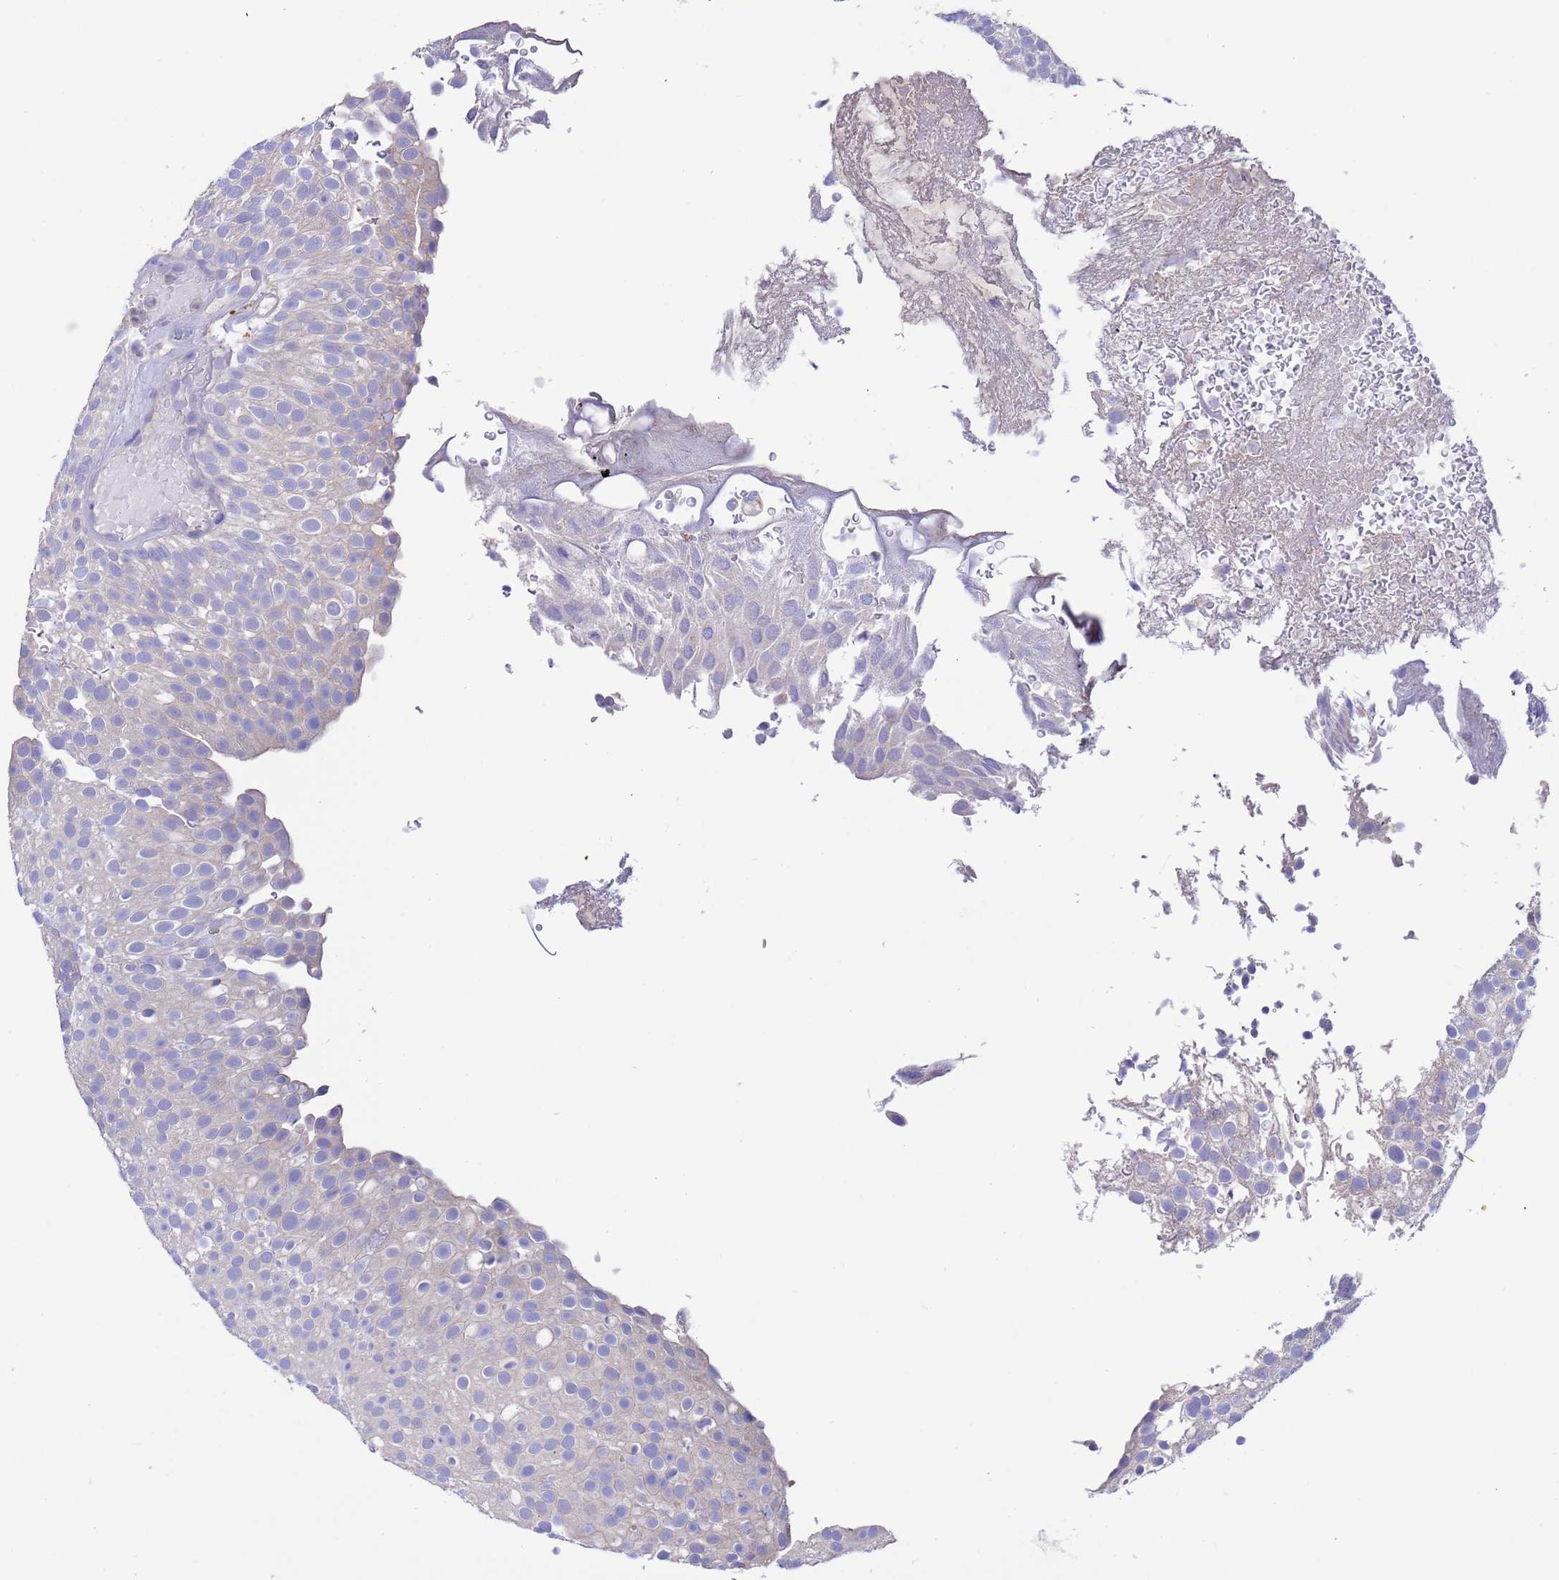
{"staining": {"intensity": "negative", "quantity": "none", "location": "none"}, "tissue": "urothelial cancer", "cell_type": "Tumor cells", "image_type": "cancer", "snomed": [{"axis": "morphology", "description": "Urothelial carcinoma, Low grade"}, {"axis": "topography", "description": "Urinary bladder"}], "caption": "There is no significant expression in tumor cells of urothelial cancer.", "gene": "SRL", "patient": {"sex": "male", "age": 78}}